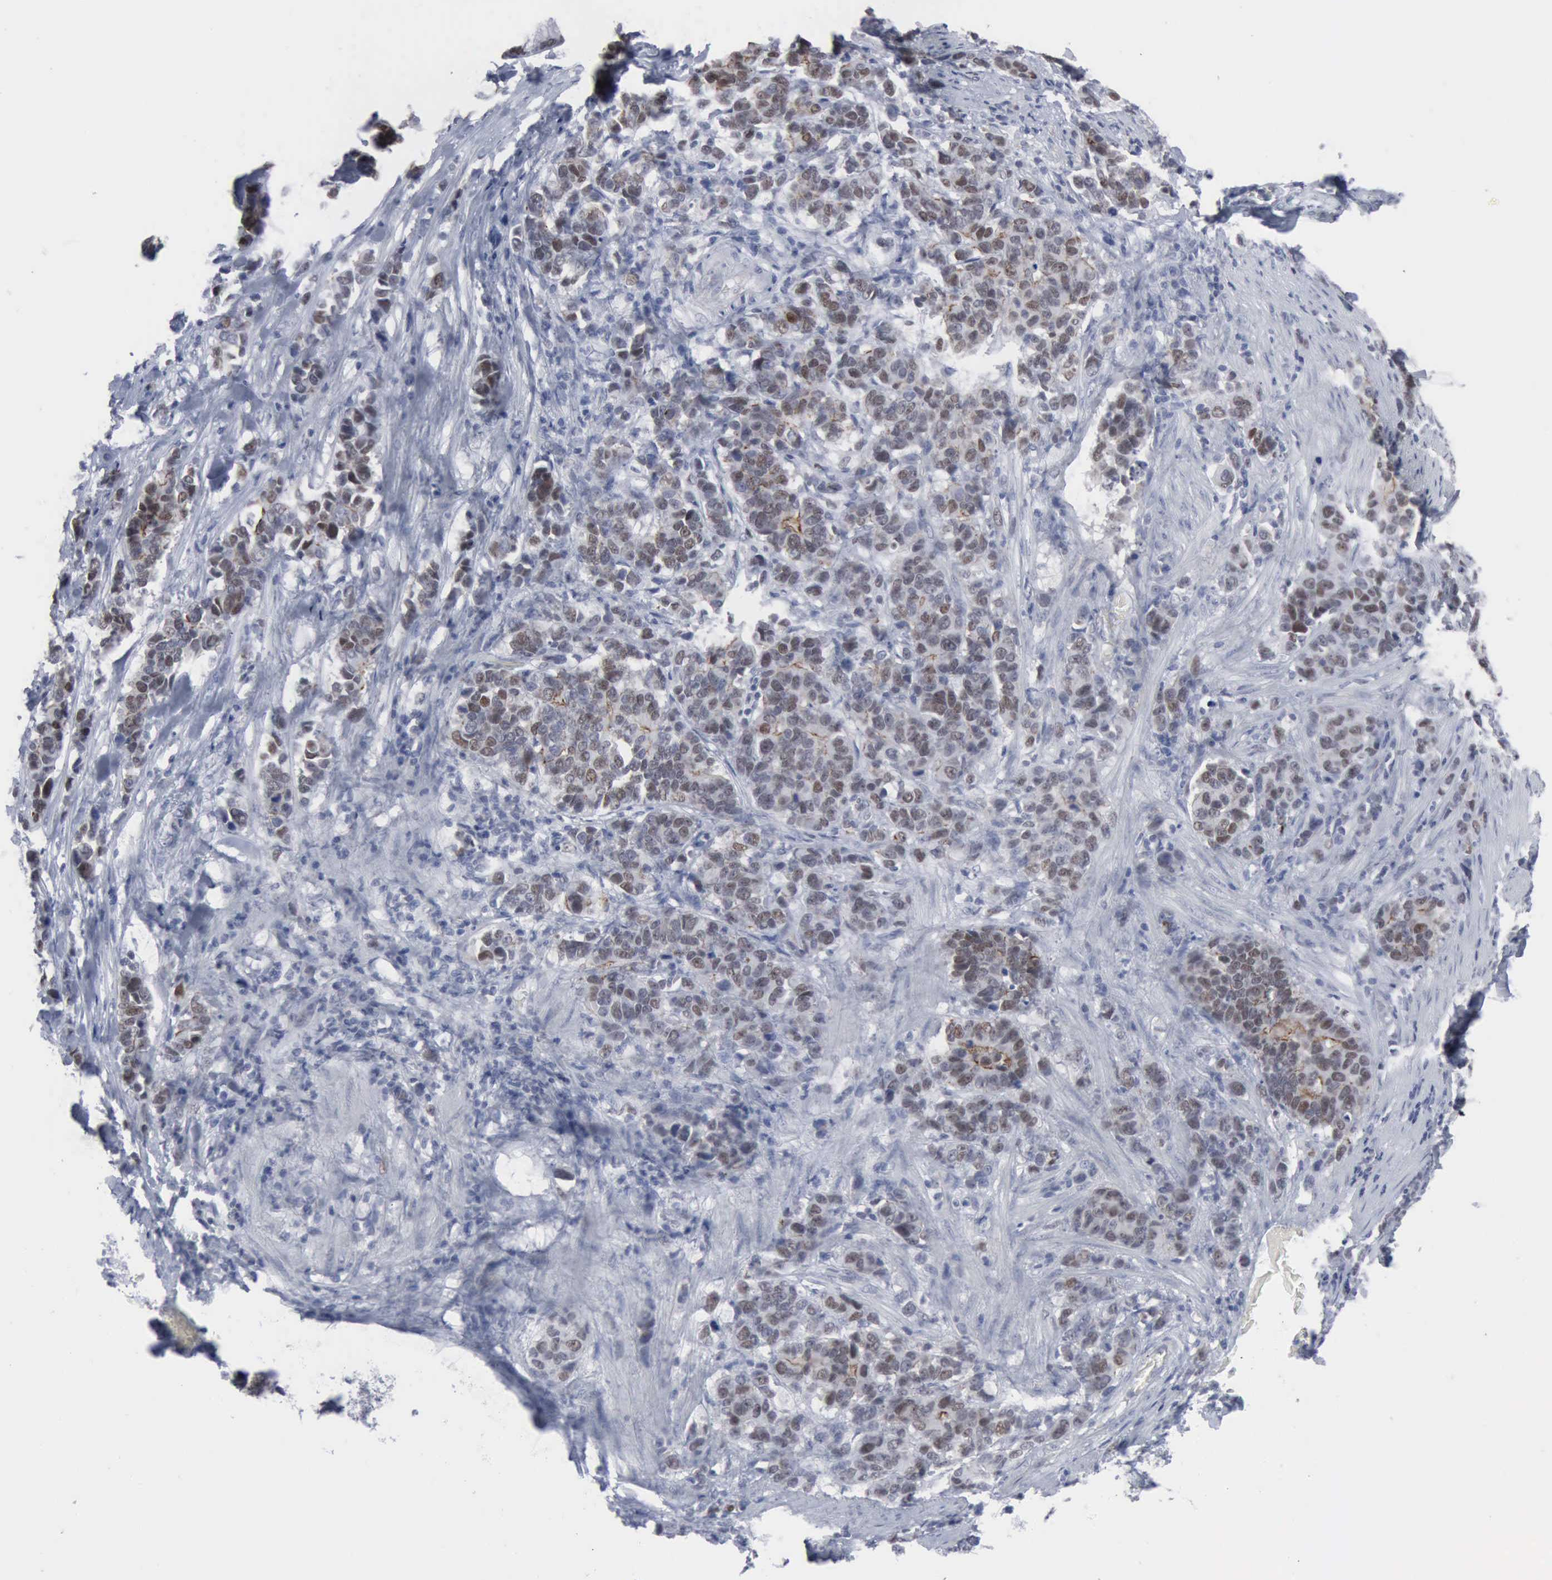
{"staining": {"intensity": "moderate", "quantity": "<25%", "location": "nuclear"}, "tissue": "stomach cancer", "cell_type": "Tumor cells", "image_type": "cancer", "snomed": [{"axis": "morphology", "description": "Adenocarcinoma, NOS"}, {"axis": "topography", "description": "Stomach, upper"}], "caption": "Human stomach cancer (adenocarcinoma) stained with a protein marker exhibits moderate staining in tumor cells.", "gene": "MCM5", "patient": {"sex": "male", "age": 71}}